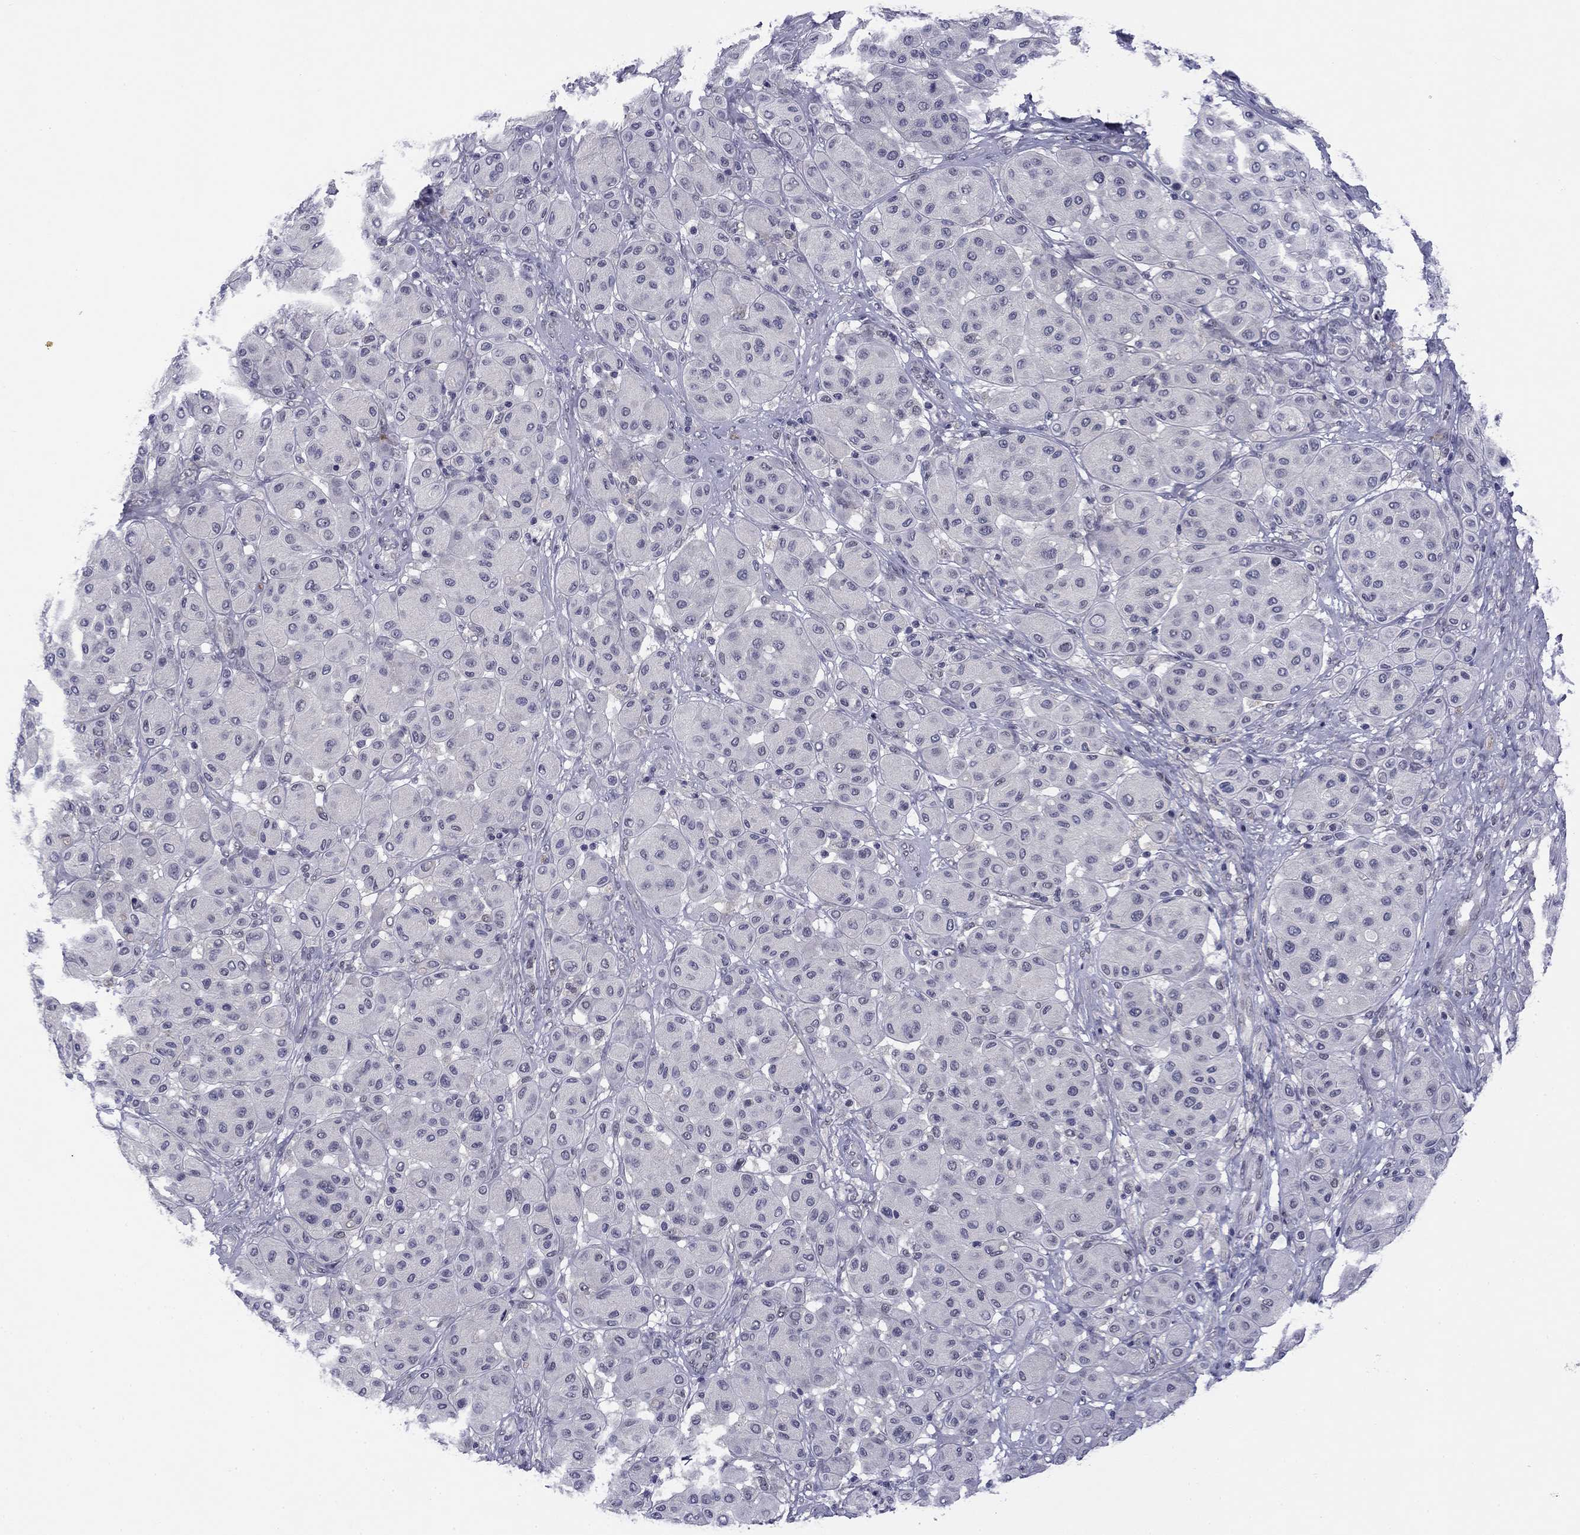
{"staining": {"intensity": "negative", "quantity": "none", "location": "none"}, "tissue": "melanoma", "cell_type": "Tumor cells", "image_type": "cancer", "snomed": [{"axis": "morphology", "description": "Malignant melanoma, Metastatic site"}, {"axis": "topography", "description": "Smooth muscle"}], "caption": "This is an immunohistochemistry histopathology image of melanoma. There is no staining in tumor cells.", "gene": "TIGD4", "patient": {"sex": "male", "age": 41}}